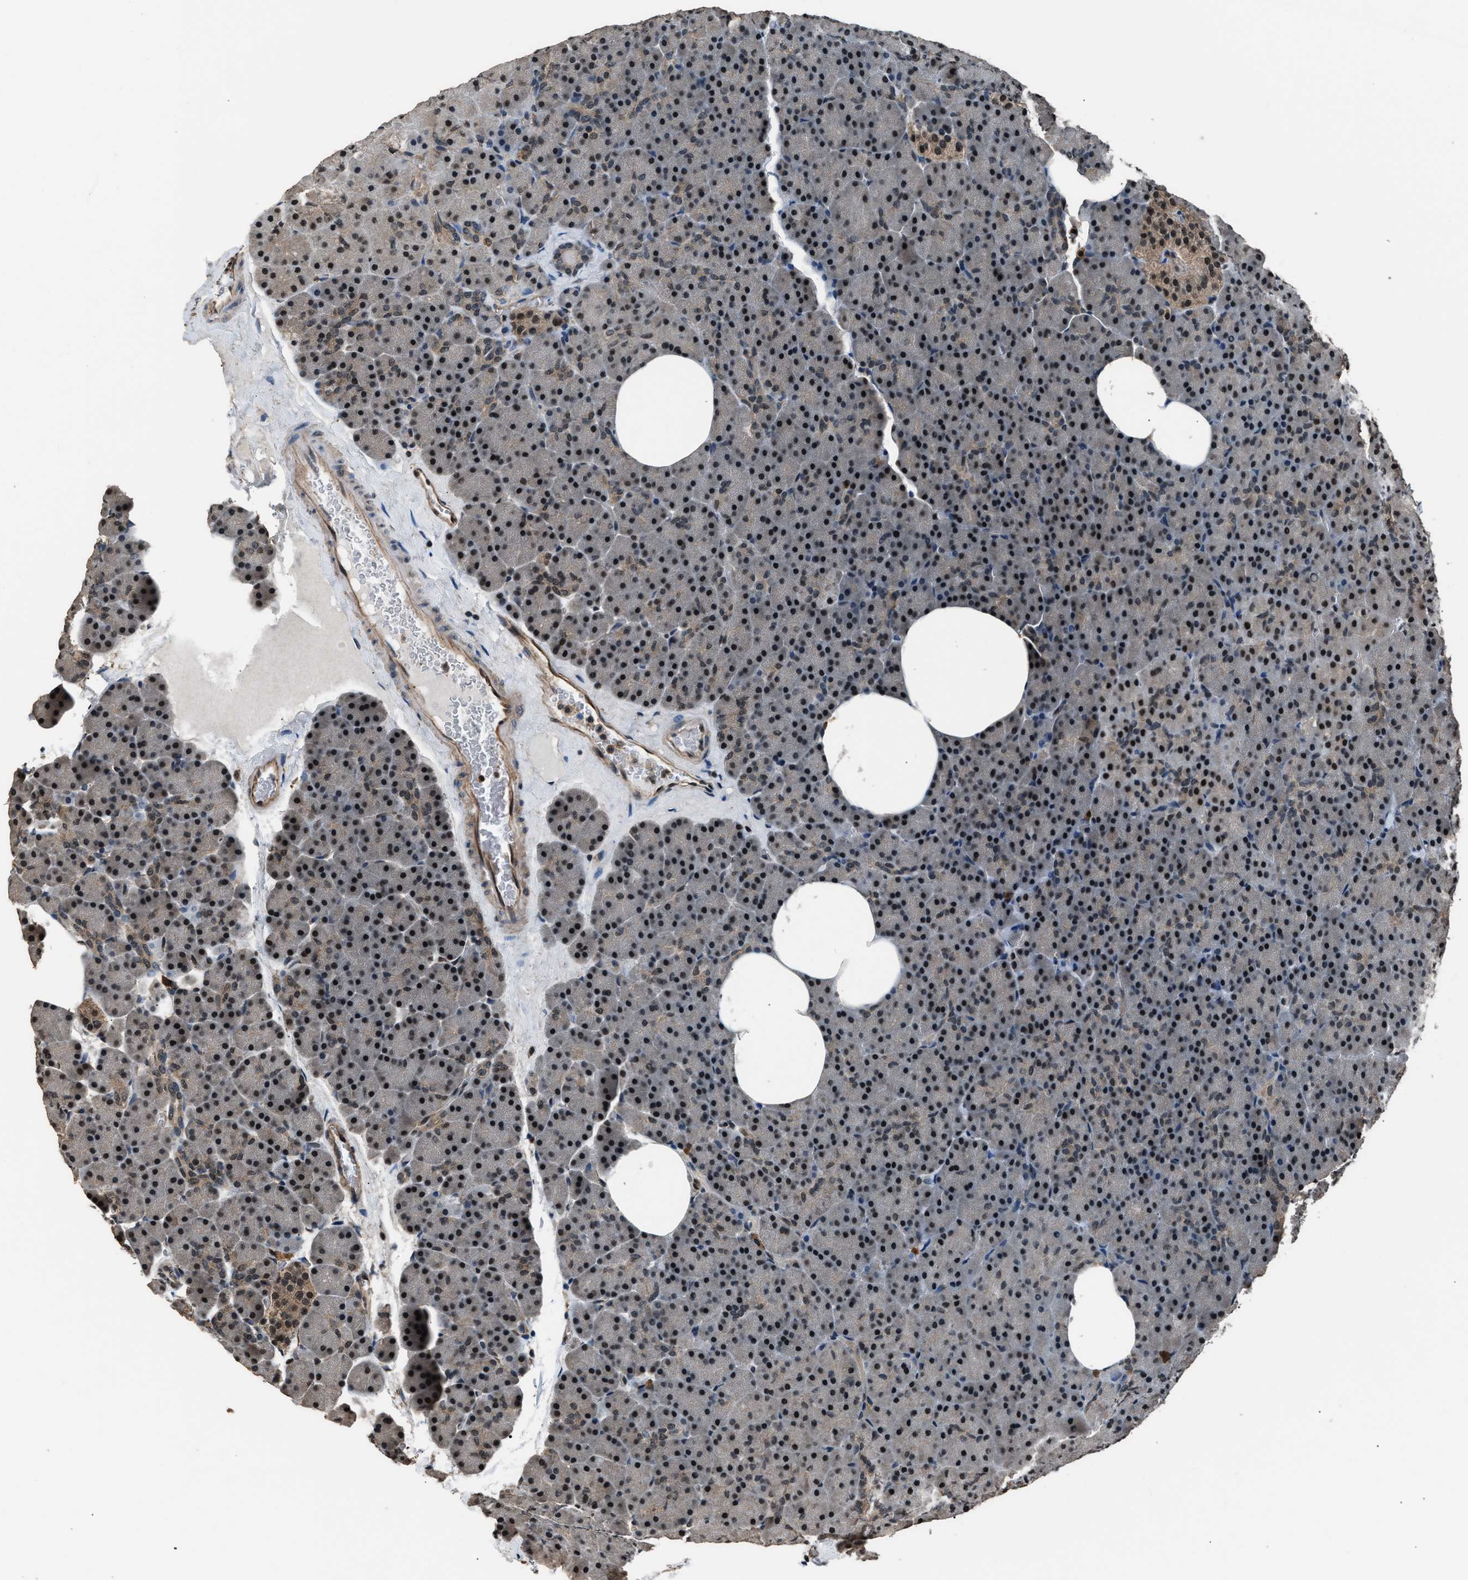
{"staining": {"intensity": "moderate", "quantity": "<25%", "location": "cytoplasmic/membranous,nuclear"}, "tissue": "pancreas", "cell_type": "Exocrine glandular cells", "image_type": "normal", "snomed": [{"axis": "morphology", "description": "Normal tissue, NOS"}, {"axis": "morphology", "description": "Carcinoid, malignant, NOS"}, {"axis": "topography", "description": "Pancreas"}], "caption": "Pancreas stained with DAB (3,3'-diaminobenzidine) IHC reveals low levels of moderate cytoplasmic/membranous,nuclear expression in approximately <25% of exocrine glandular cells. (IHC, brightfield microscopy, high magnification).", "gene": "DFFA", "patient": {"sex": "female", "age": 35}}